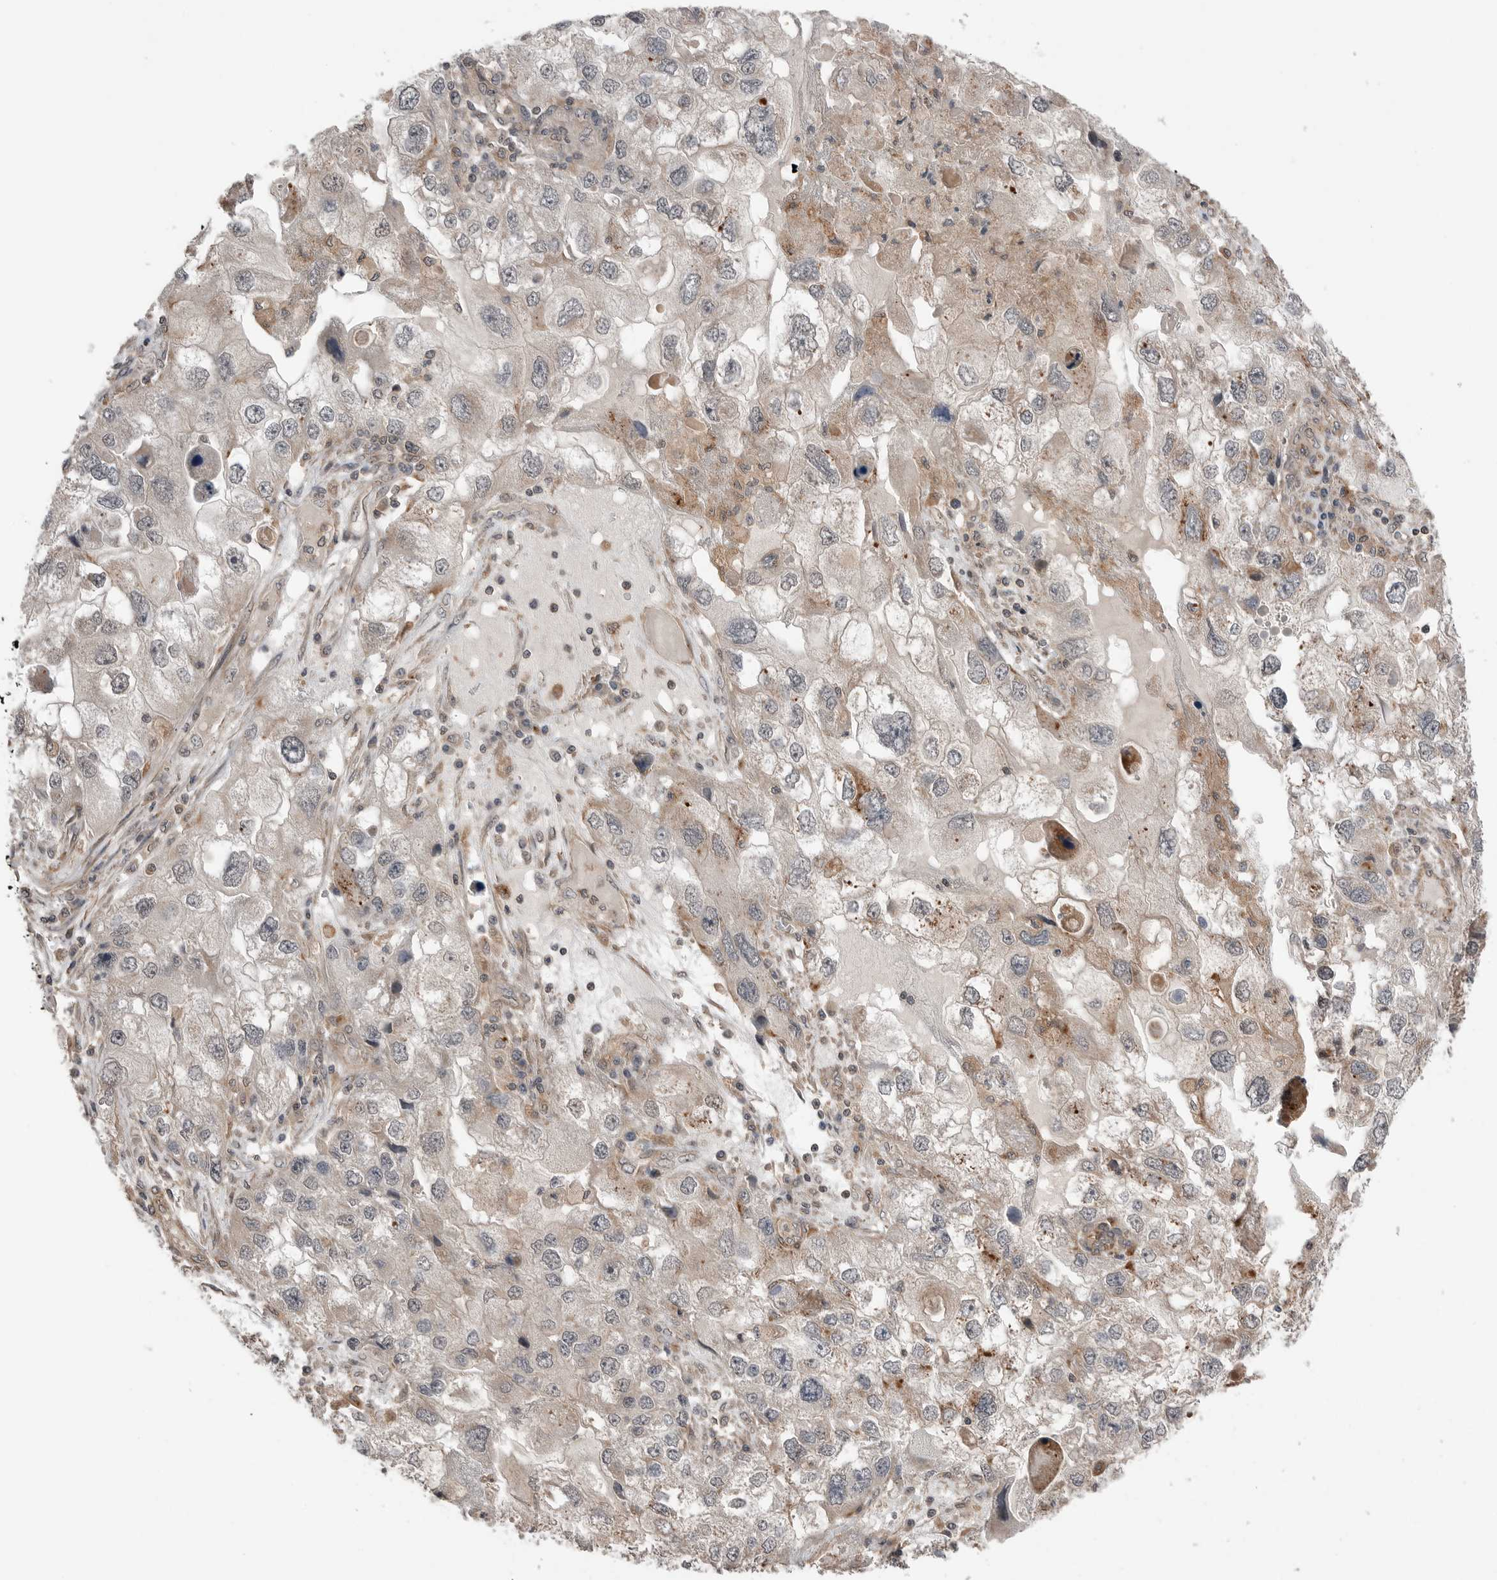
{"staining": {"intensity": "weak", "quantity": "<25%", "location": "cytoplasmic/membranous"}, "tissue": "endometrial cancer", "cell_type": "Tumor cells", "image_type": "cancer", "snomed": [{"axis": "morphology", "description": "Adenocarcinoma, NOS"}, {"axis": "topography", "description": "Endometrium"}], "caption": "IHC image of neoplastic tissue: adenocarcinoma (endometrial) stained with DAB (3,3'-diaminobenzidine) demonstrates no significant protein staining in tumor cells.", "gene": "PEAK1", "patient": {"sex": "female", "age": 49}}